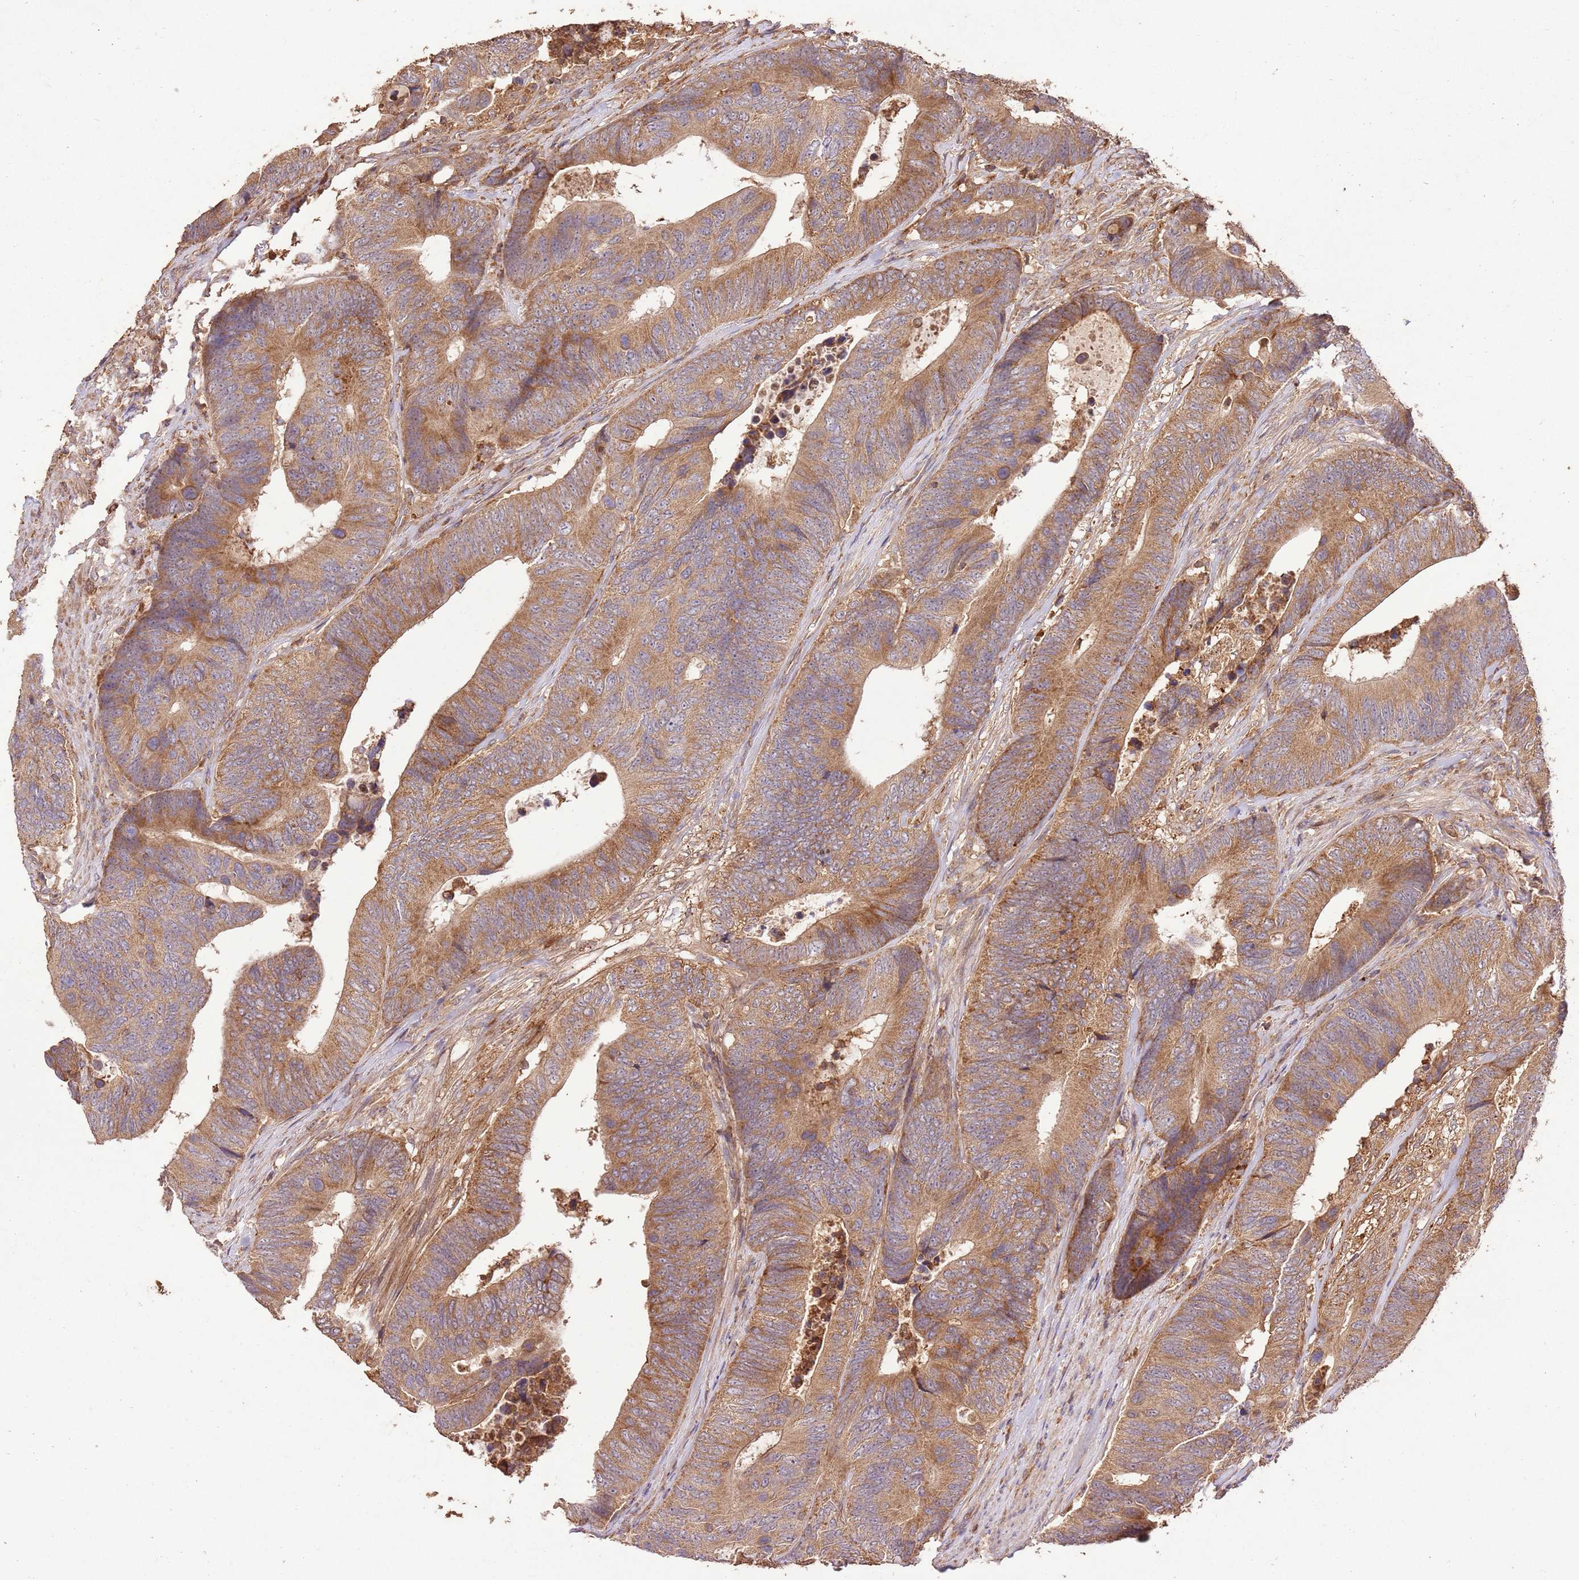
{"staining": {"intensity": "moderate", "quantity": ">75%", "location": "cytoplasmic/membranous"}, "tissue": "colorectal cancer", "cell_type": "Tumor cells", "image_type": "cancer", "snomed": [{"axis": "morphology", "description": "Adenocarcinoma, NOS"}, {"axis": "topography", "description": "Colon"}], "caption": "Brown immunohistochemical staining in colorectal cancer reveals moderate cytoplasmic/membranous expression in approximately >75% of tumor cells. (Brightfield microscopy of DAB IHC at high magnification).", "gene": "LRRC28", "patient": {"sex": "male", "age": 87}}